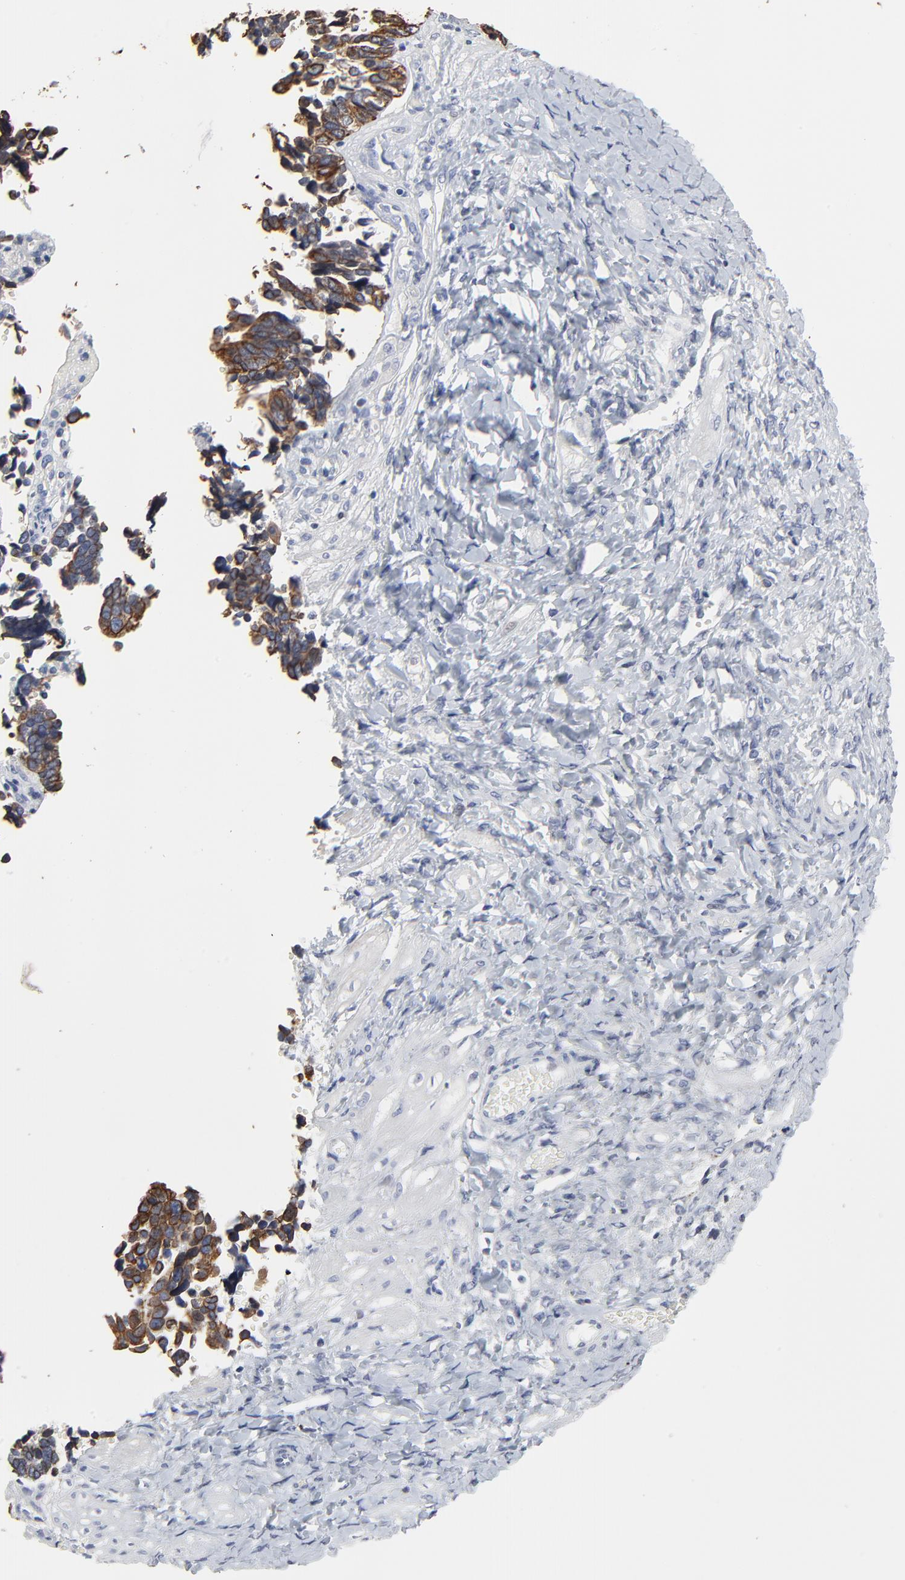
{"staining": {"intensity": "moderate", "quantity": ">75%", "location": "cytoplasmic/membranous"}, "tissue": "ovarian cancer", "cell_type": "Tumor cells", "image_type": "cancer", "snomed": [{"axis": "morphology", "description": "Cystadenocarcinoma, serous, NOS"}, {"axis": "topography", "description": "Ovary"}], "caption": "IHC photomicrograph of serous cystadenocarcinoma (ovarian) stained for a protein (brown), which shows medium levels of moderate cytoplasmic/membranous expression in approximately >75% of tumor cells.", "gene": "LNX1", "patient": {"sex": "female", "age": 77}}